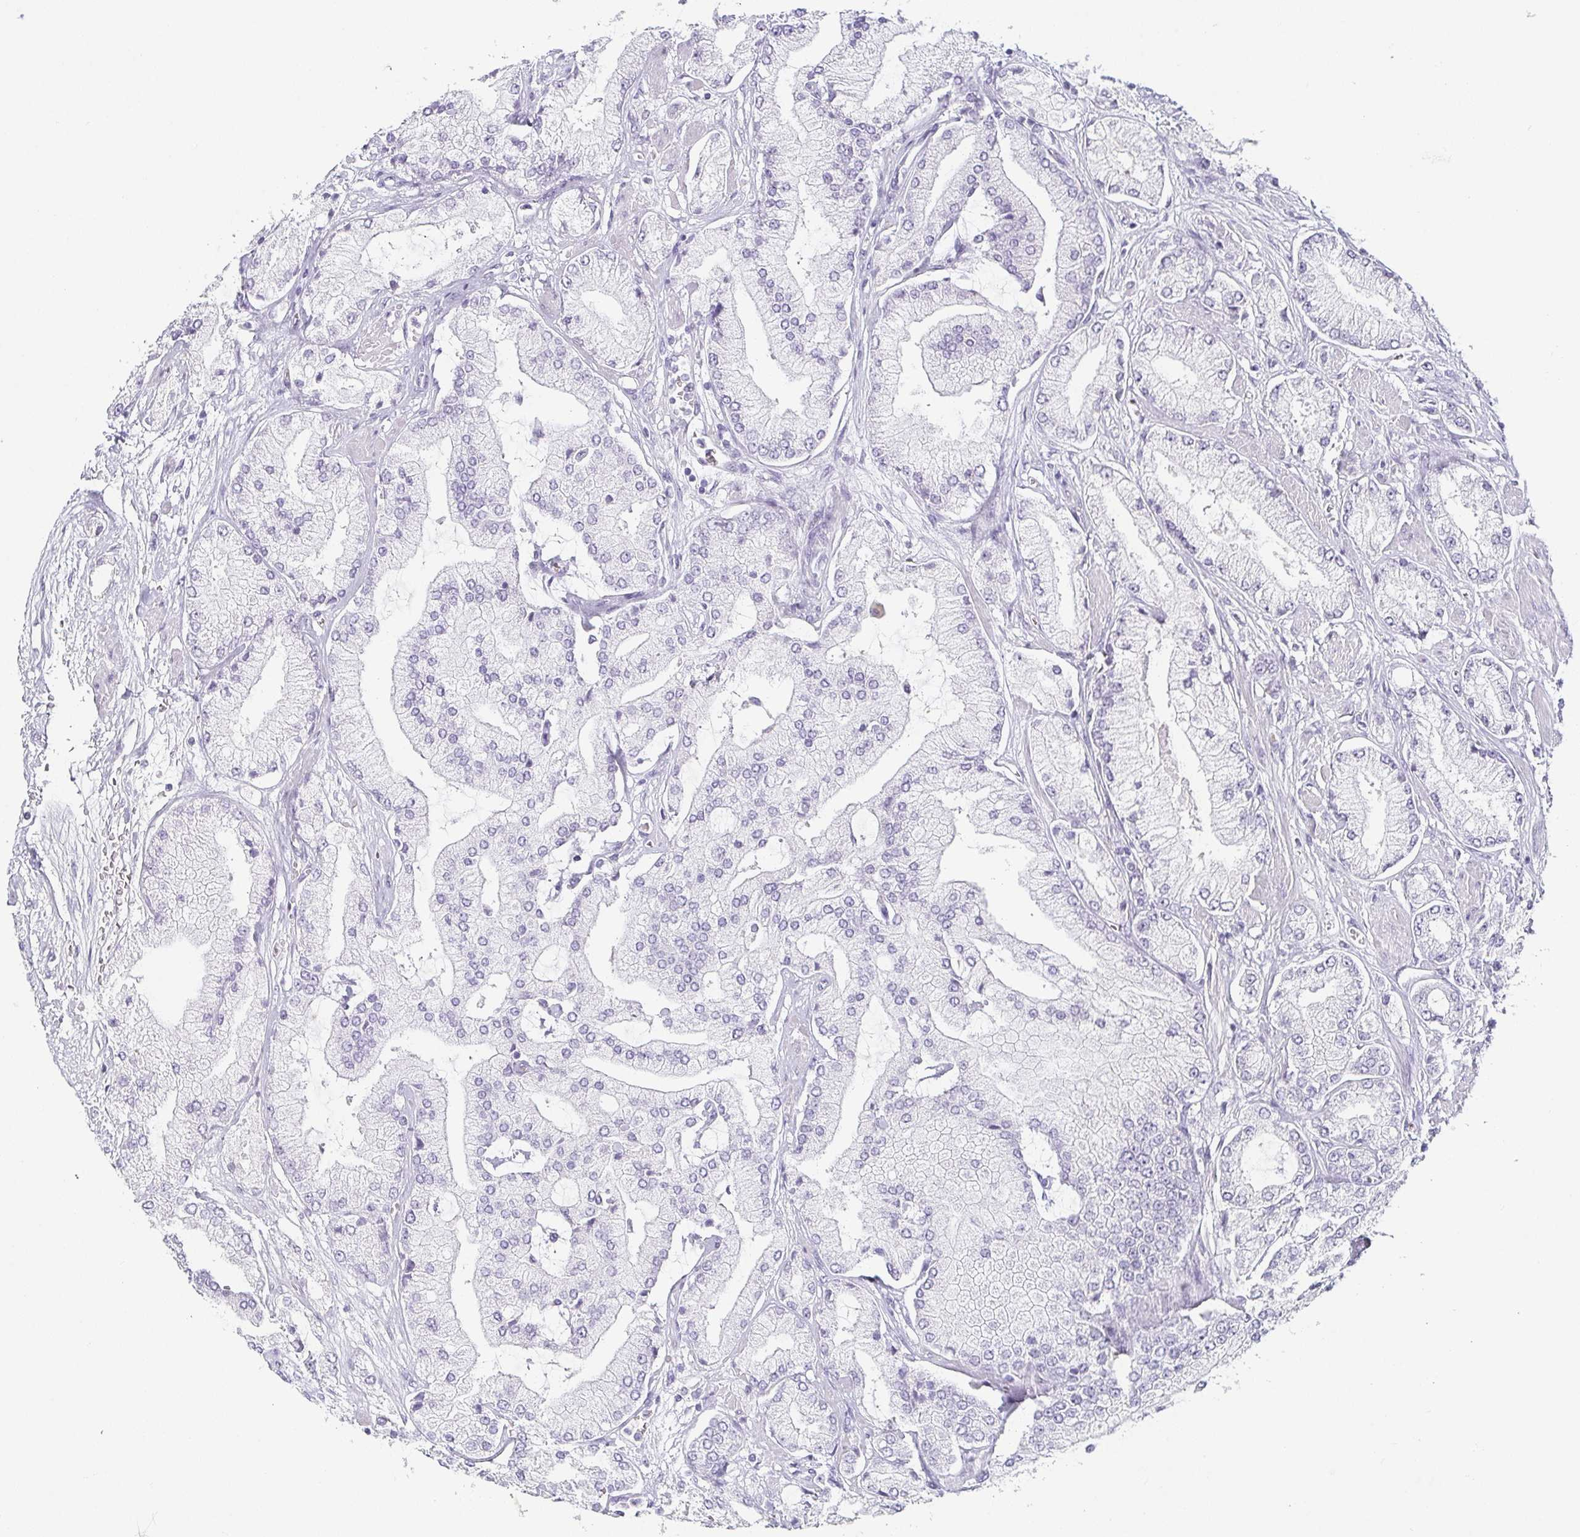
{"staining": {"intensity": "negative", "quantity": "none", "location": "none"}, "tissue": "prostate cancer", "cell_type": "Tumor cells", "image_type": "cancer", "snomed": [{"axis": "morphology", "description": "Adenocarcinoma, High grade"}, {"axis": "topography", "description": "Prostate"}], "caption": "Immunohistochemical staining of prostate adenocarcinoma (high-grade) shows no significant staining in tumor cells. The staining was performed using DAB to visualize the protein expression in brown, while the nuclei were stained in blue with hematoxylin (Magnification: 20x).", "gene": "PRR27", "patient": {"sex": "male", "age": 68}}